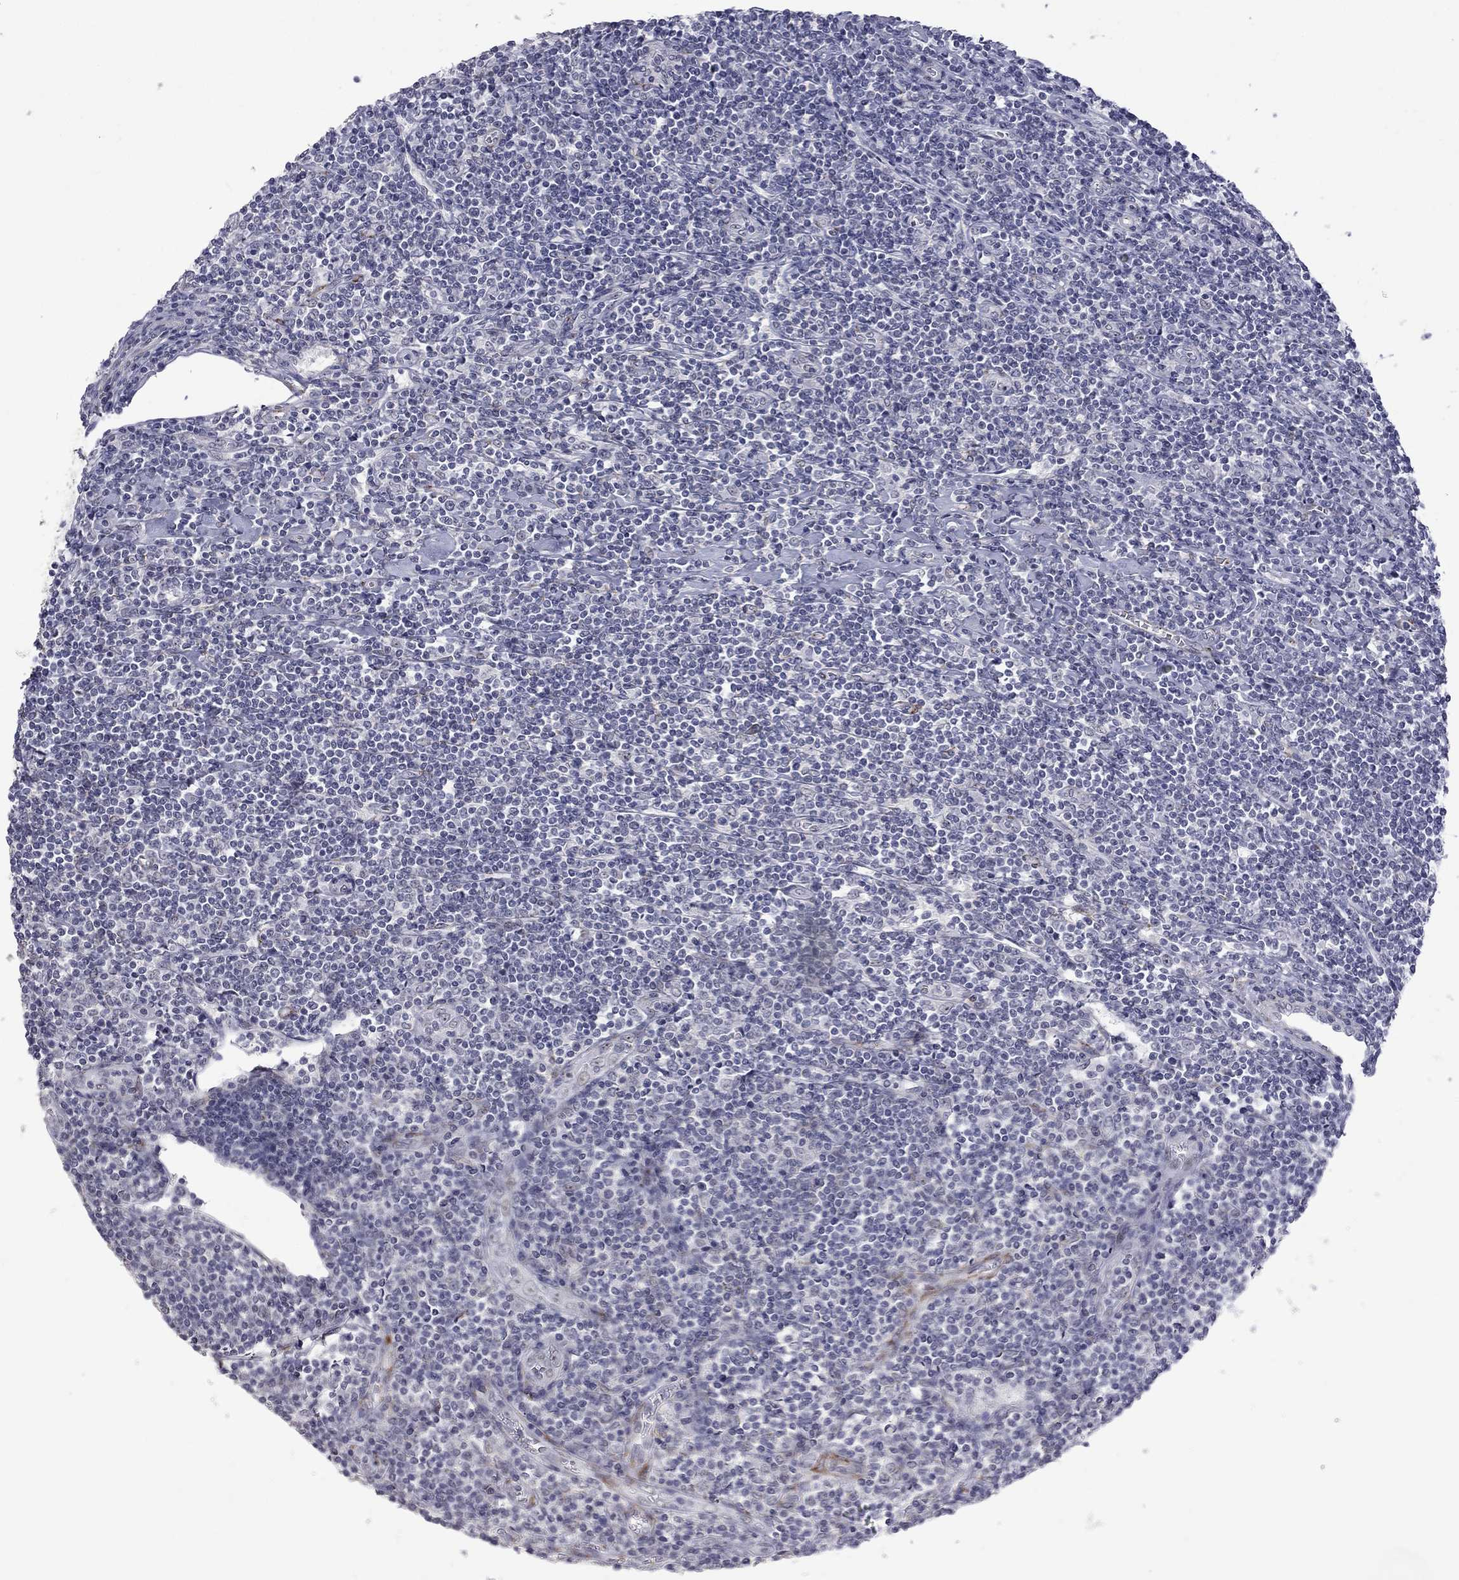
{"staining": {"intensity": "negative", "quantity": "none", "location": "none"}, "tissue": "lymphoma", "cell_type": "Tumor cells", "image_type": "cancer", "snomed": [{"axis": "morphology", "description": "Hodgkin's disease, NOS"}, {"axis": "topography", "description": "Lymph node"}], "caption": "High power microscopy histopathology image of an IHC photomicrograph of Hodgkin's disease, revealing no significant staining in tumor cells.", "gene": "GSG1L", "patient": {"sex": "male", "age": 40}}